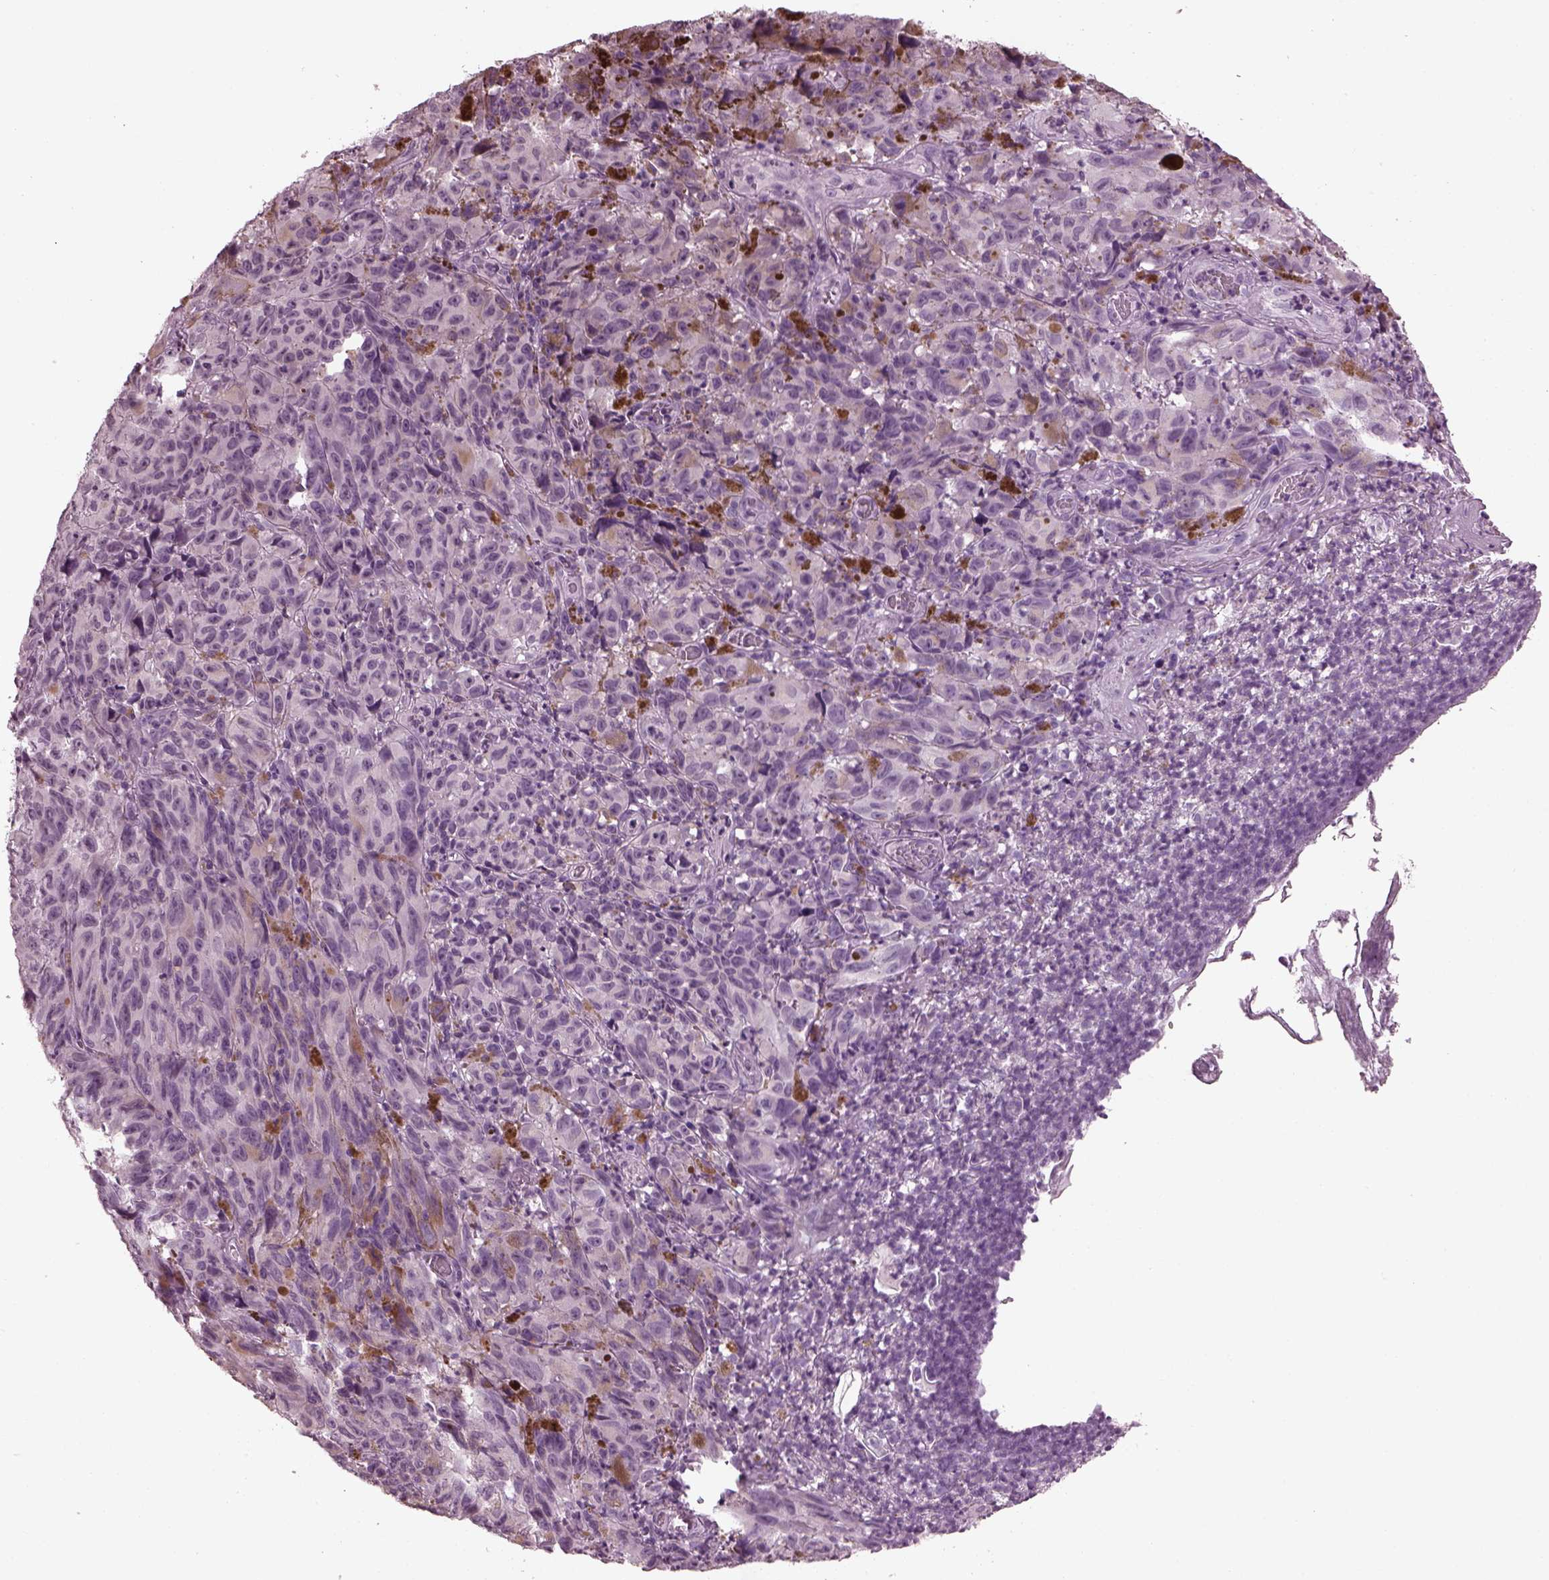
{"staining": {"intensity": "negative", "quantity": "none", "location": "none"}, "tissue": "melanoma", "cell_type": "Tumor cells", "image_type": "cancer", "snomed": [{"axis": "morphology", "description": "Malignant melanoma, NOS"}, {"axis": "topography", "description": "Vulva, labia, clitoris and Bartholin´s gland, NO"}], "caption": "Immunohistochemistry (IHC) histopathology image of melanoma stained for a protein (brown), which reveals no expression in tumor cells.", "gene": "SLC6A17", "patient": {"sex": "female", "age": 75}}